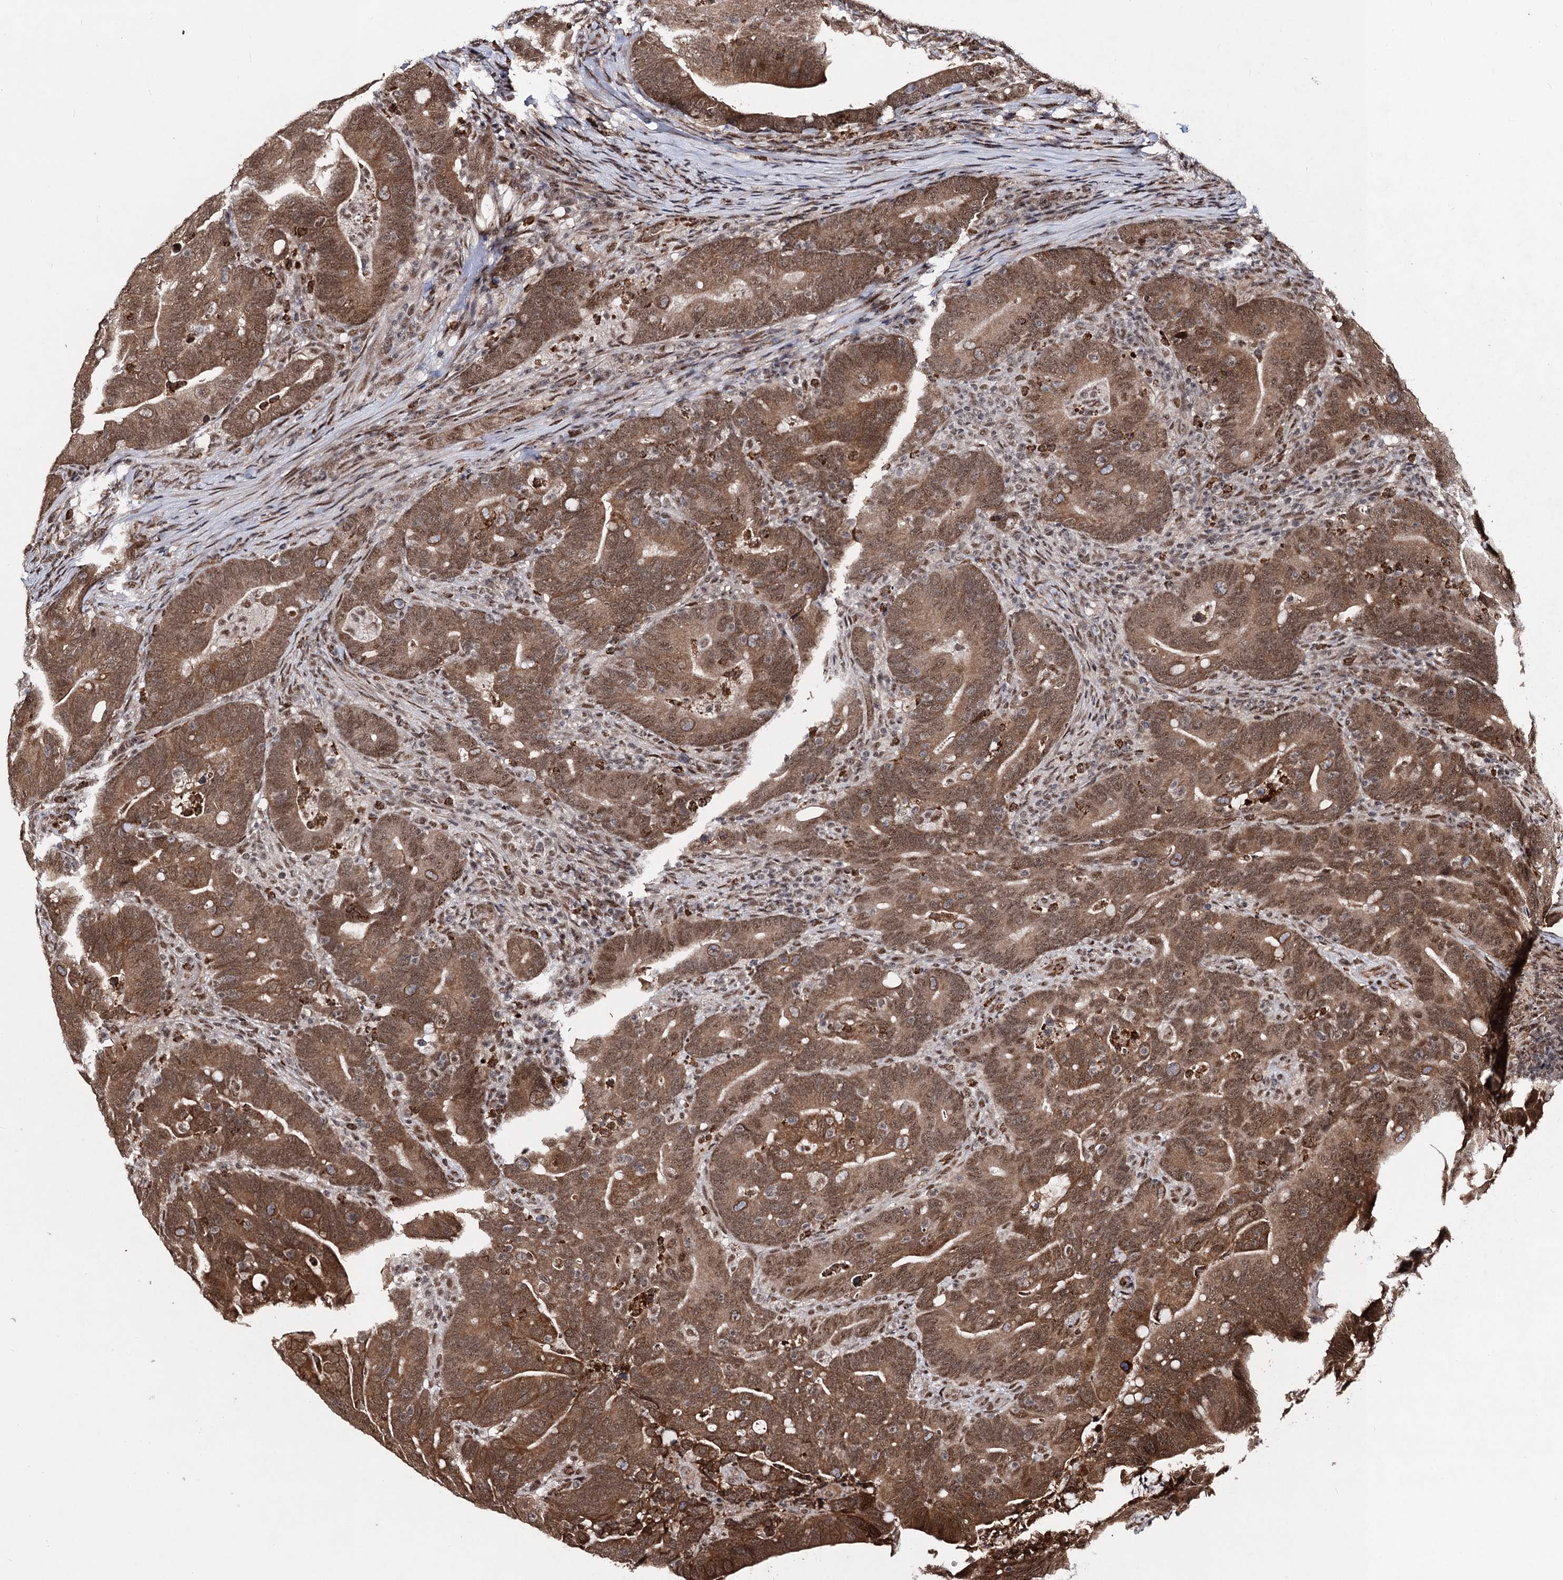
{"staining": {"intensity": "moderate", "quantity": ">75%", "location": "cytoplasmic/membranous,nuclear"}, "tissue": "colorectal cancer", "cell_type": "Tumor cells", "image_type": "cancer", "snomed": [{"axis": "morphology", "description": "Adenocarcinoma, NOS"}, {"axis": "topography", "description": "Colon"}], "caption": "About >75% of tumor cells in colorectal cancer show moderate cytoplasmic/membranous and nuclear protein expression as visualized by brown immunohistochemical staining.", "gene": "SFSWAP", "patient": {"sex": "female", "age": 66}}